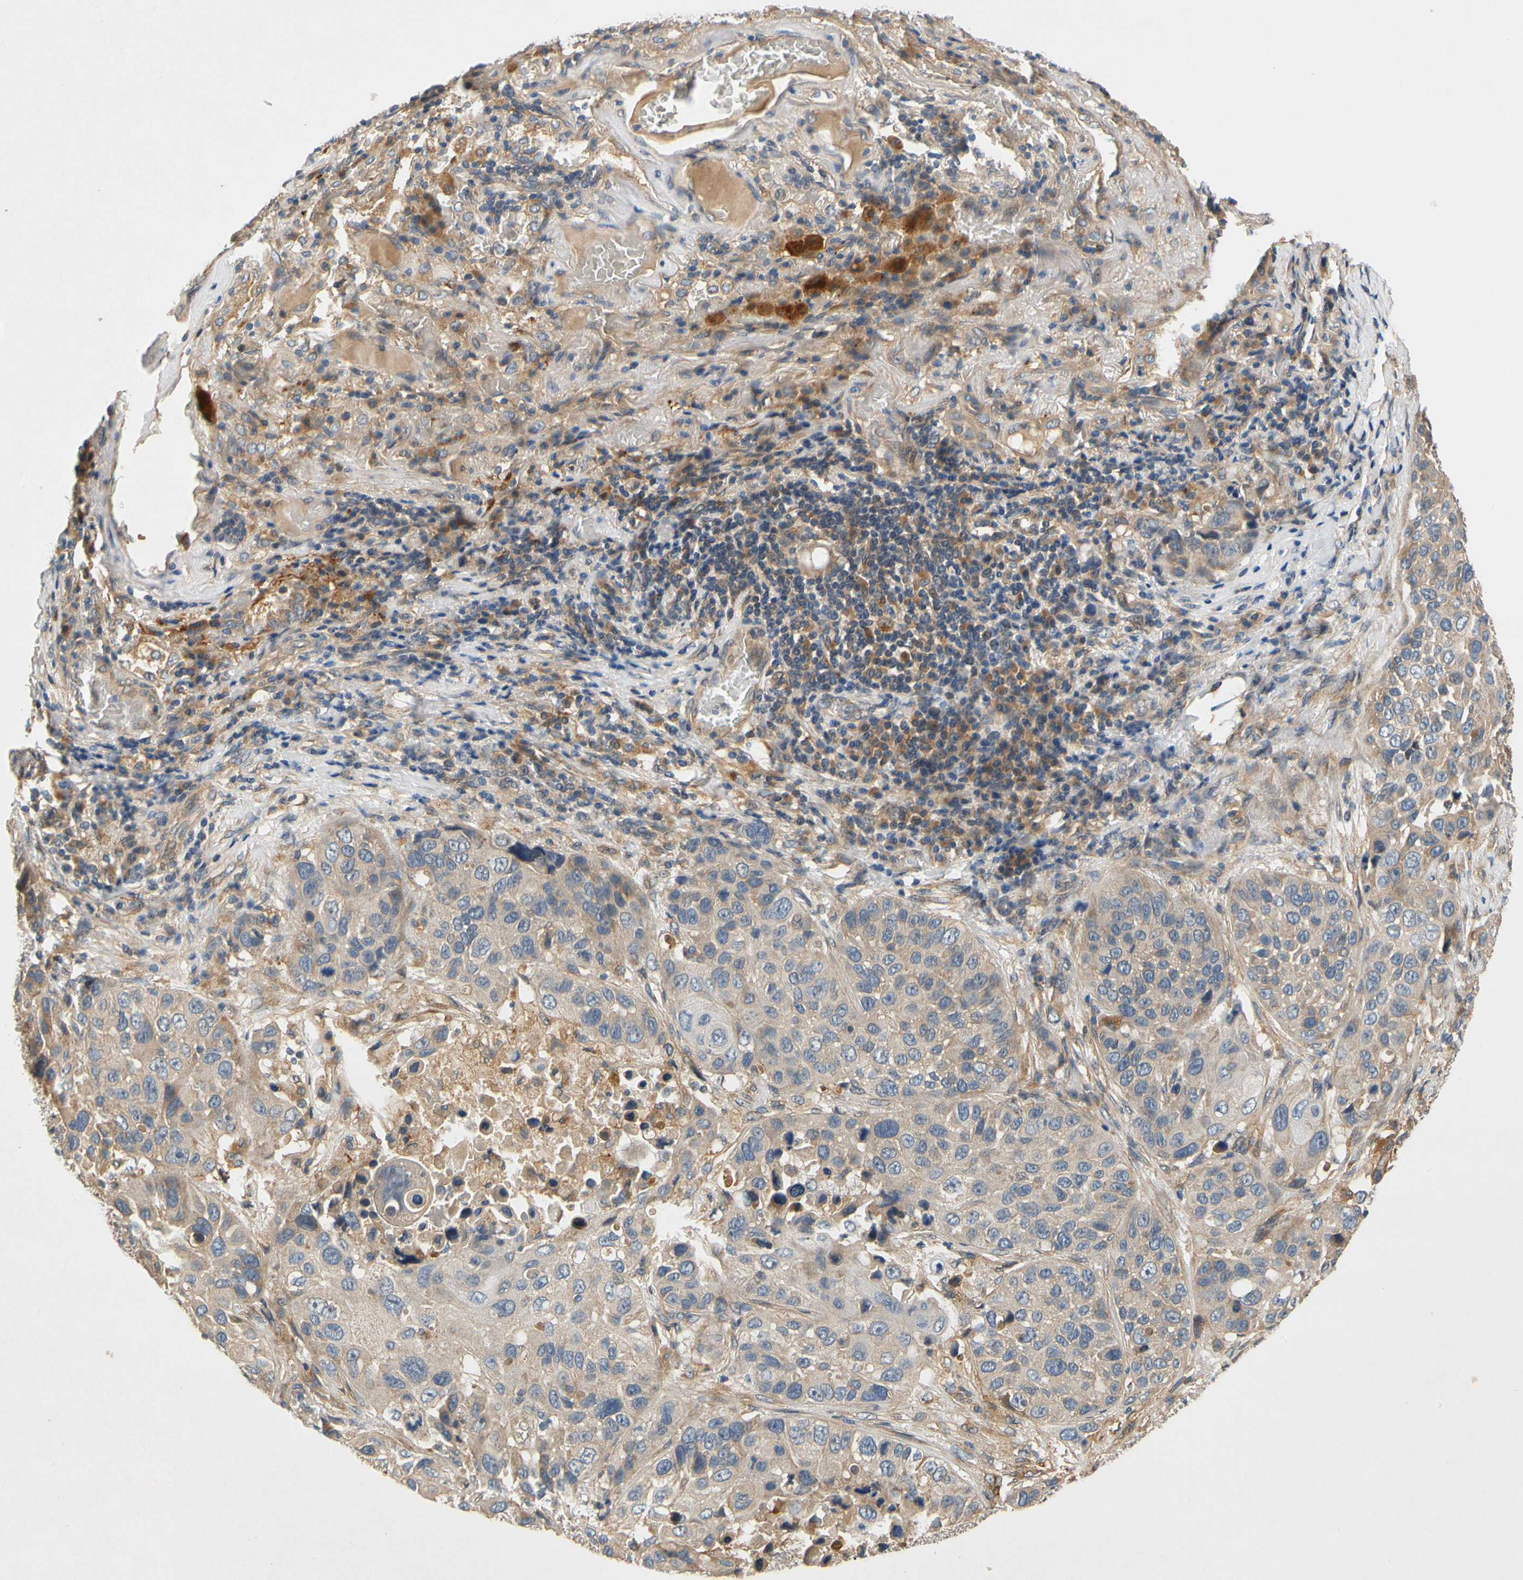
{"staining": {"intensity": "weak", "quantity": "25%-75%", "location": "cytoplasmic/membranous"}, "tissue": "lung cancer", "cell_type": "Tumor cells", "image_type": "cancer", "snomed": [{"axis": "morphology", "description": "Squamous cell carcinoma, NOS"}, {"axis": "topography", "description": "Lung"}], "caption": "Tumor cells exhibit weak cytoplasmic/membranous staining in about 25%-75% of cells in lung cancer (squamous cell carcinoma).", "gene": "USP46", "patient": {"sex": "male", "age": 57}}